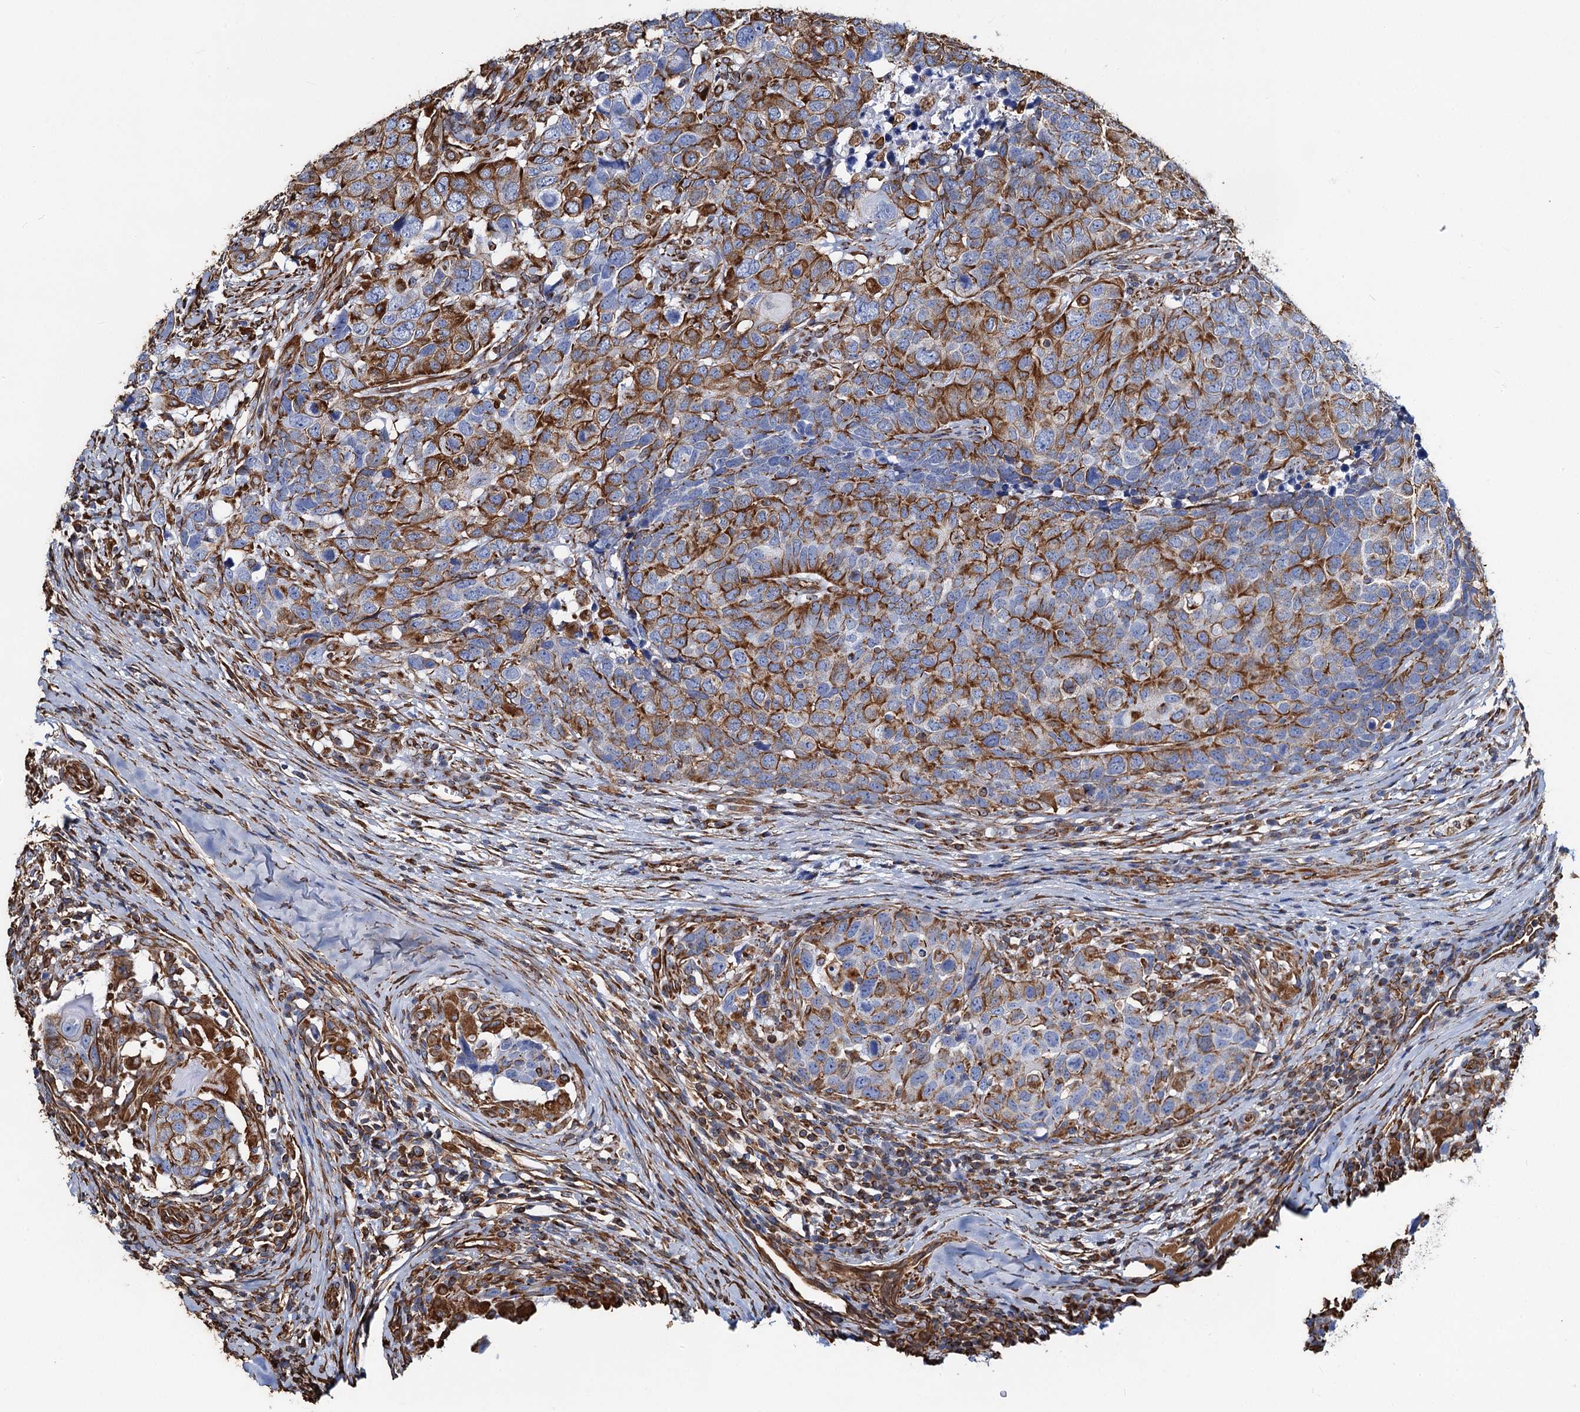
{"staining": {"intensity": "moderate", "quantity": ">75%", "location": "cytoplasmic/membranous"}, "tissue": "head and neck cancer", "cell_type": "Tumor cells", "image_type": "cancer", "snomed": [{"axis": "morphology", "description": "Squamous cell carcinoma, NOS"}, {"axis": "topography", "description": "Head-Neck"}], "caption": "Head and neck squamous cell carcinoma stained with DAB (3,3'-diaminobenzidine) immunohistochemistry (IHC) shows medium levels of moderate cytoplasmic/membranous positivity in approximately >75% of tumor cells.", "gene": "PGM2", "patient": {"sex": "male", "age": 66}}